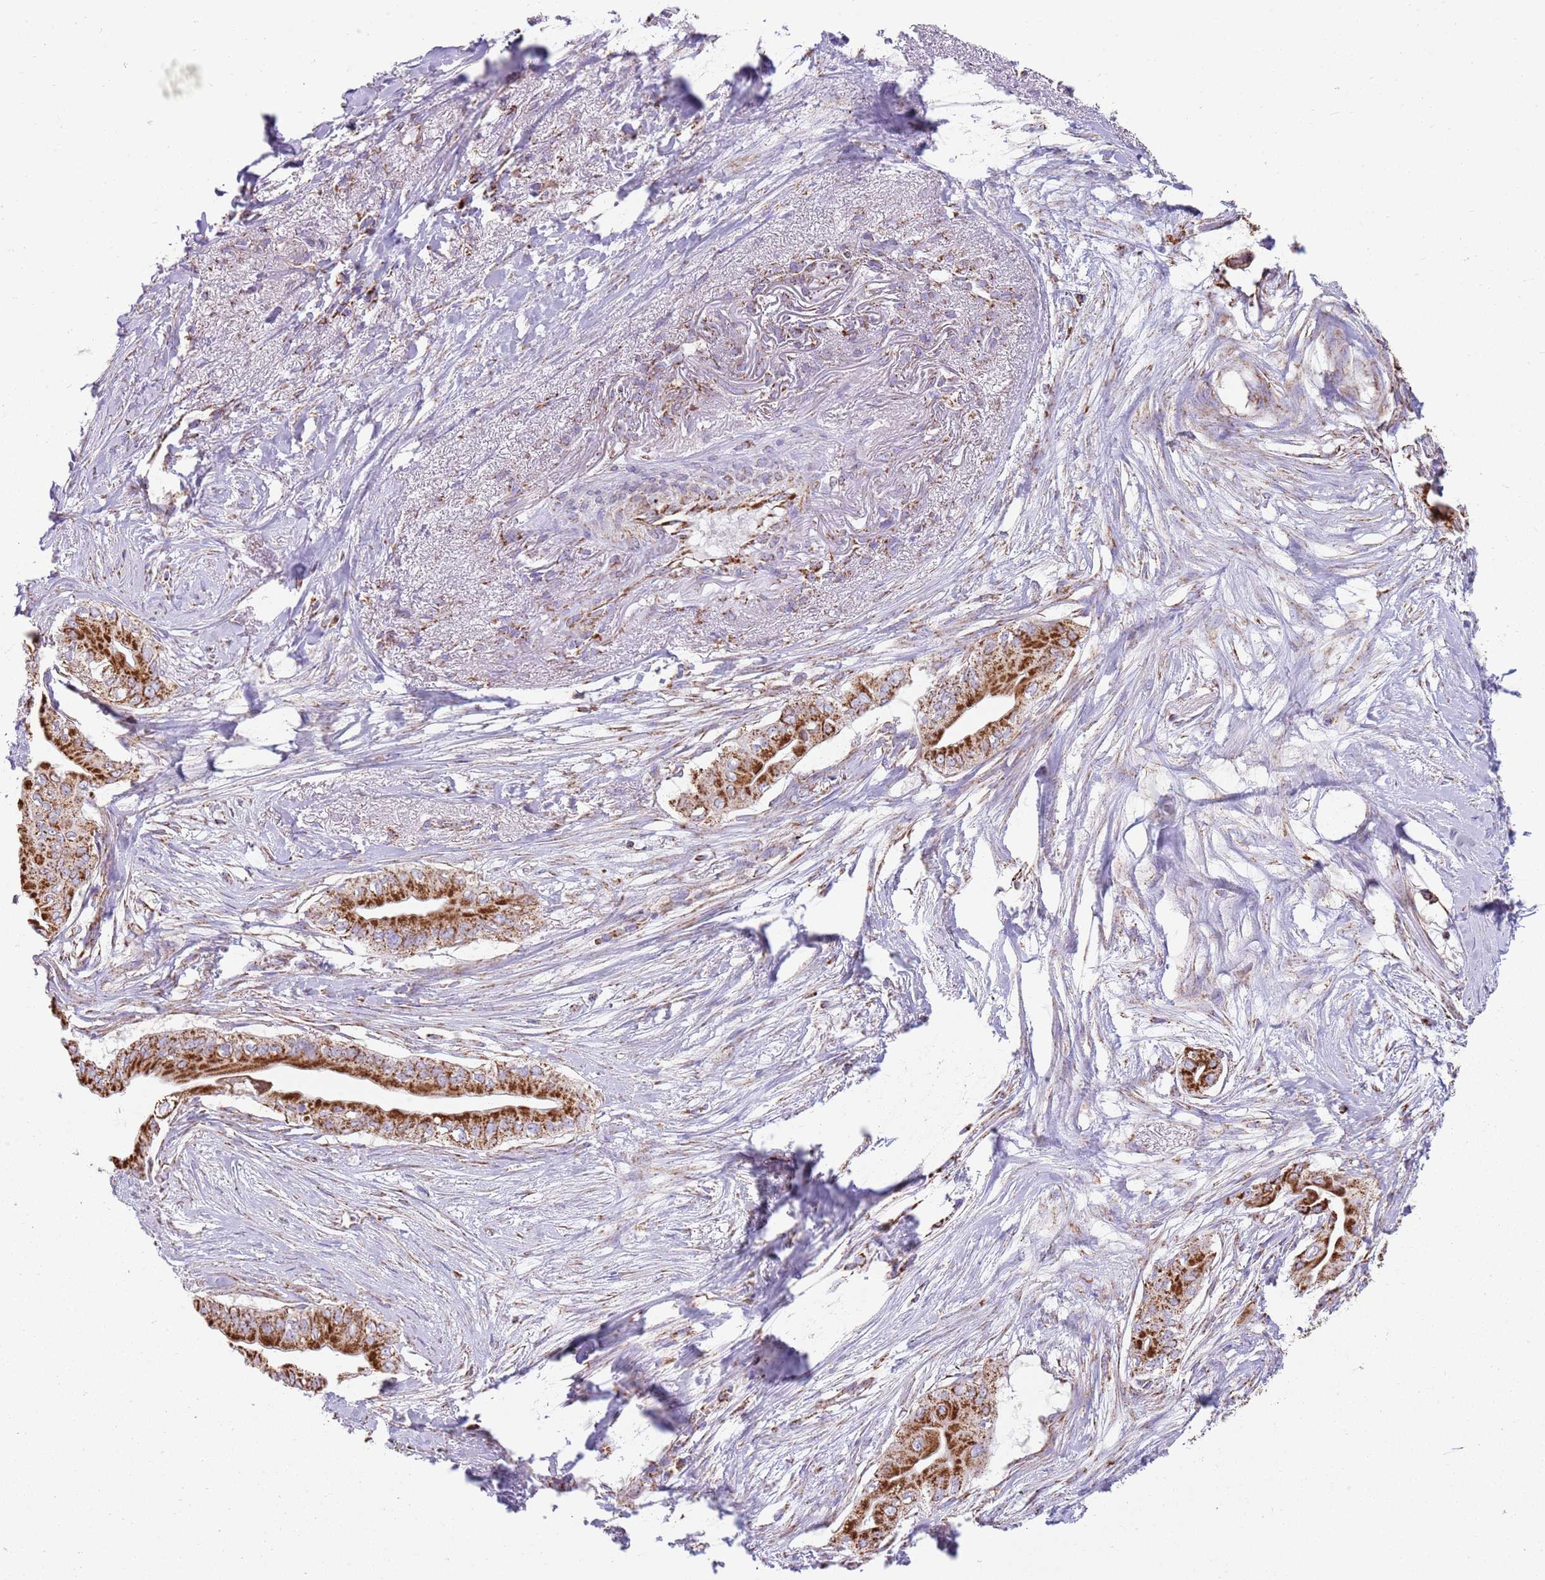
{"staining": {"intensity": "strong", "quantity": ">75%", "location": "cytoplasmic/membranous"}, "tissue": "pancreatic cancer", "cell_type": "Tumor cells", "image_type": "cancer", "snomed": [{"axis": "morphology", "description": "Adenocarcinoma, NOS"}, {"axis": "topography", "description": "Pancreas"}], "caption": "Brown immunohistochemical staining in adenocarcinoma (pancreatic) shows strong cytoplasmic/membranous staining in about >75% of tumor cells.", "gene": "TTLL1", "patient": {"sex": "male", "age": 71}}